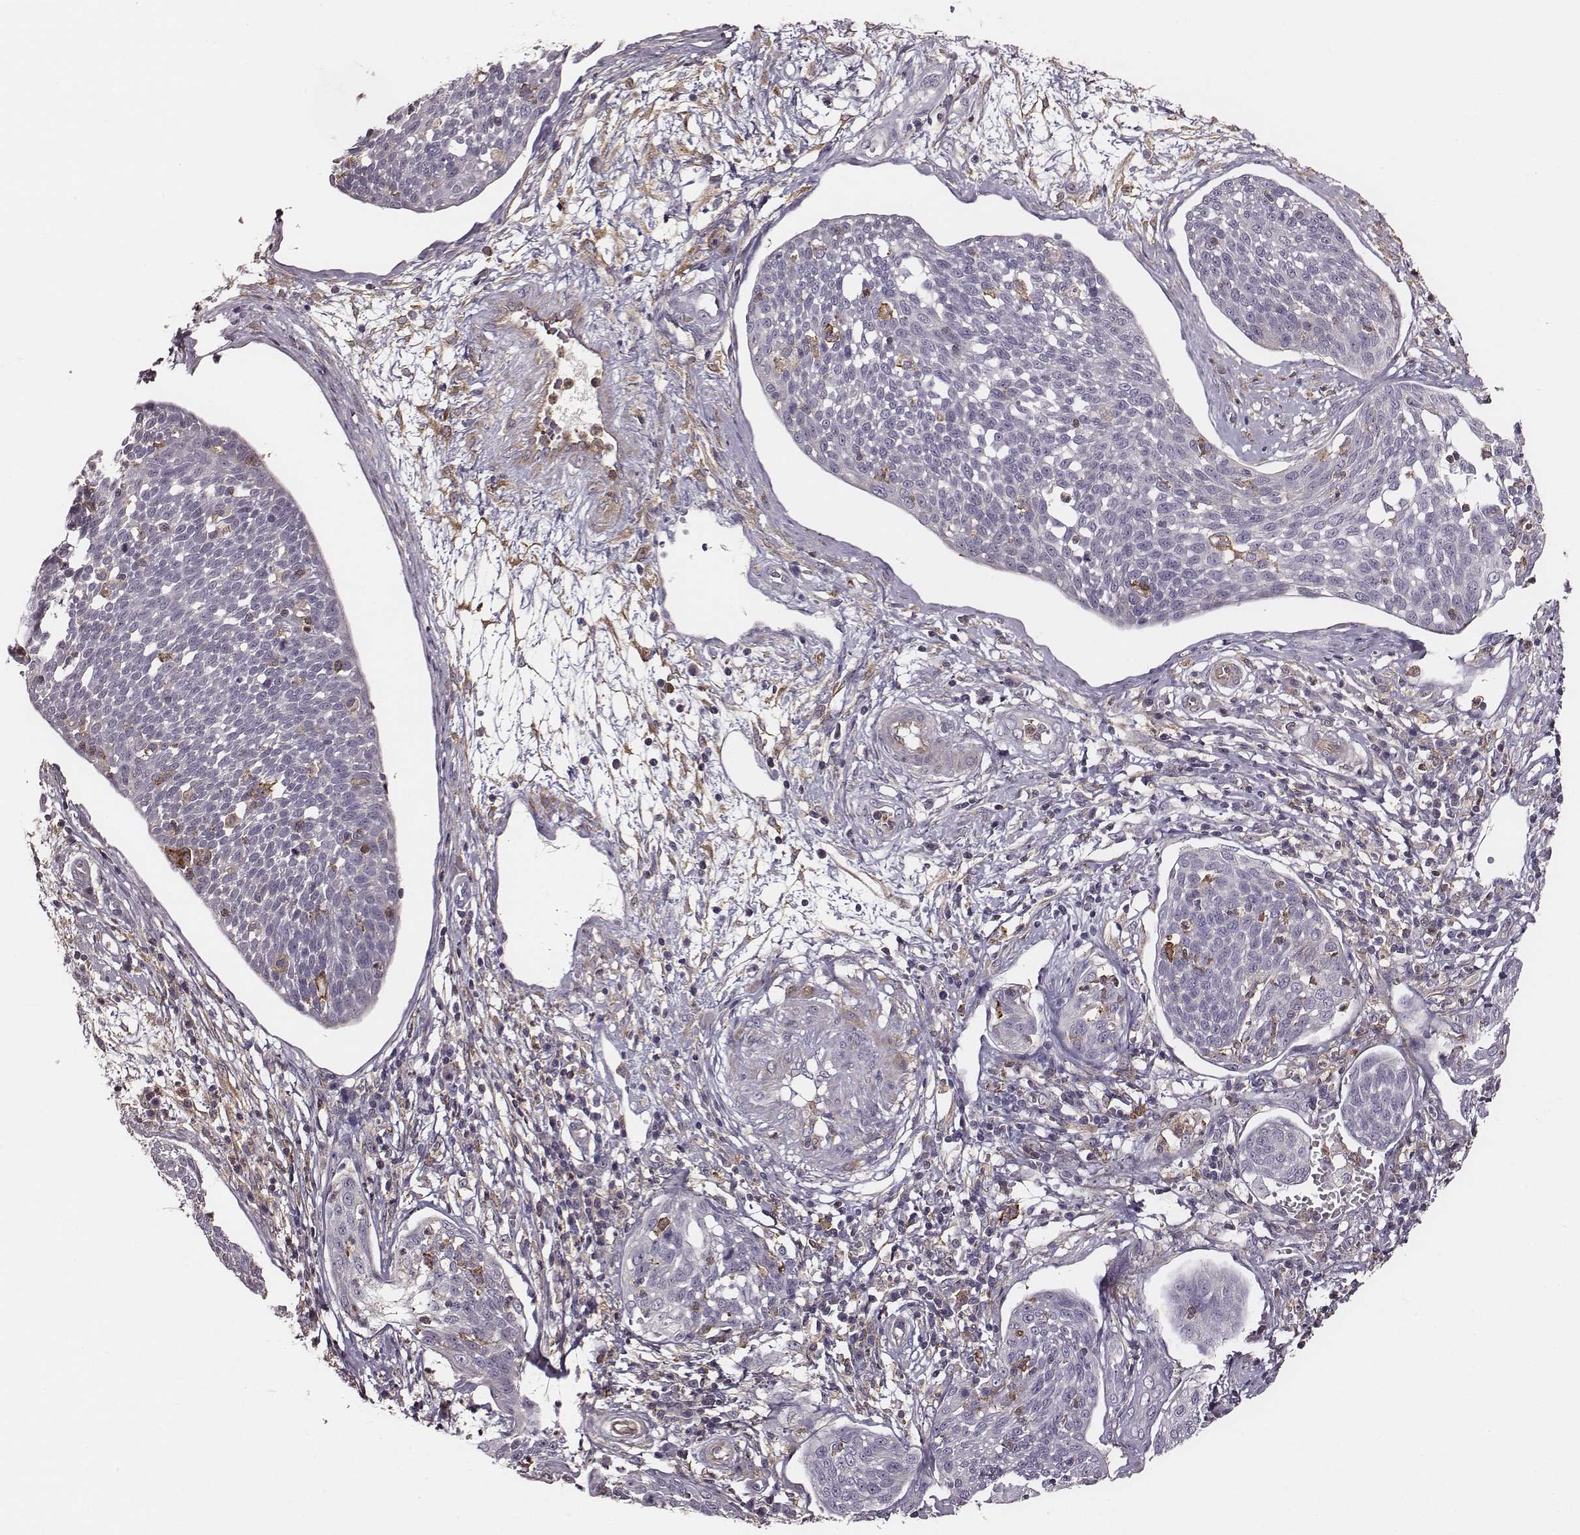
{"staining": {"intensity": "negative", "quantity": "none", "location": "none"}, "tissue": "cervical cancer", "cell_type": "Tumor cells", "image_type": "cancer", "snomed": [{"axis": "morphology", "description": "Squamous cell carcinoma, NOS"}, {"axis": "topography", "description": "Cervix"}], "caption": "This is an immunohistochemistry photomicrograph of human cervical cancer (squamous cell carcinoma). There is no expression in tumor cells.", "gene": "ZYX", "patient": {"sex": "female", "age": 34}}